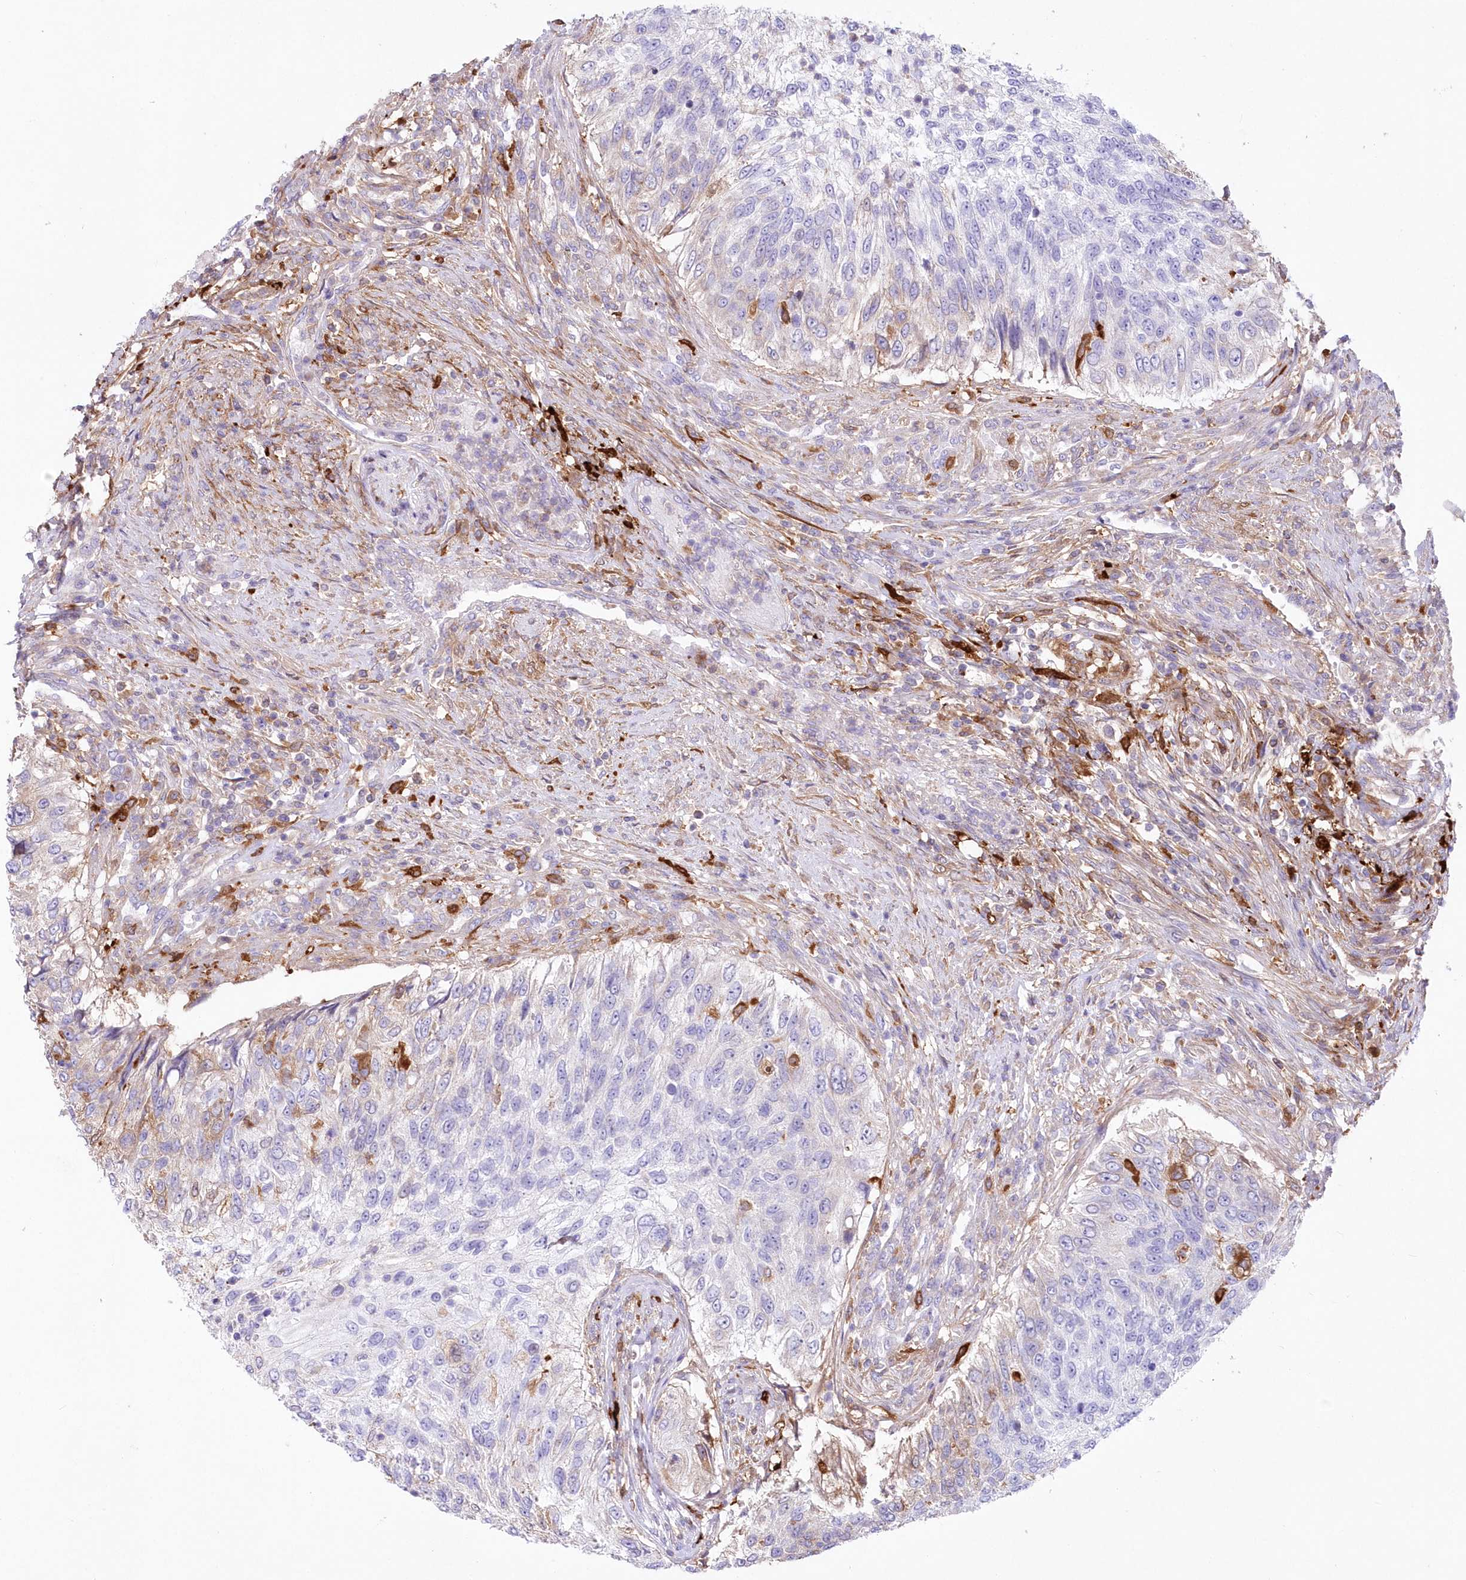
{"staining": {"intensity": "moderate", "quantity": "<25%", "location": "cytoplasmic/membranous"}, "tissue": "urothelial cancer", "cell_type": "Tumor cells", "image_type": "cancer", "snomed": [{"axis": "morphology", "description": "Urothelial carcinoma, High grade"}, {"axis": "topography", "description": "Urinary bladder"}], "caption": "High-grade urothelial carcinoma stained with immunohistochemistry displays moderate cytoplasmic/membranous expression in approximately <25% of tumor cells.", "gene": "DNAJC19", "patient": {"sex": "female", "age": 60}}